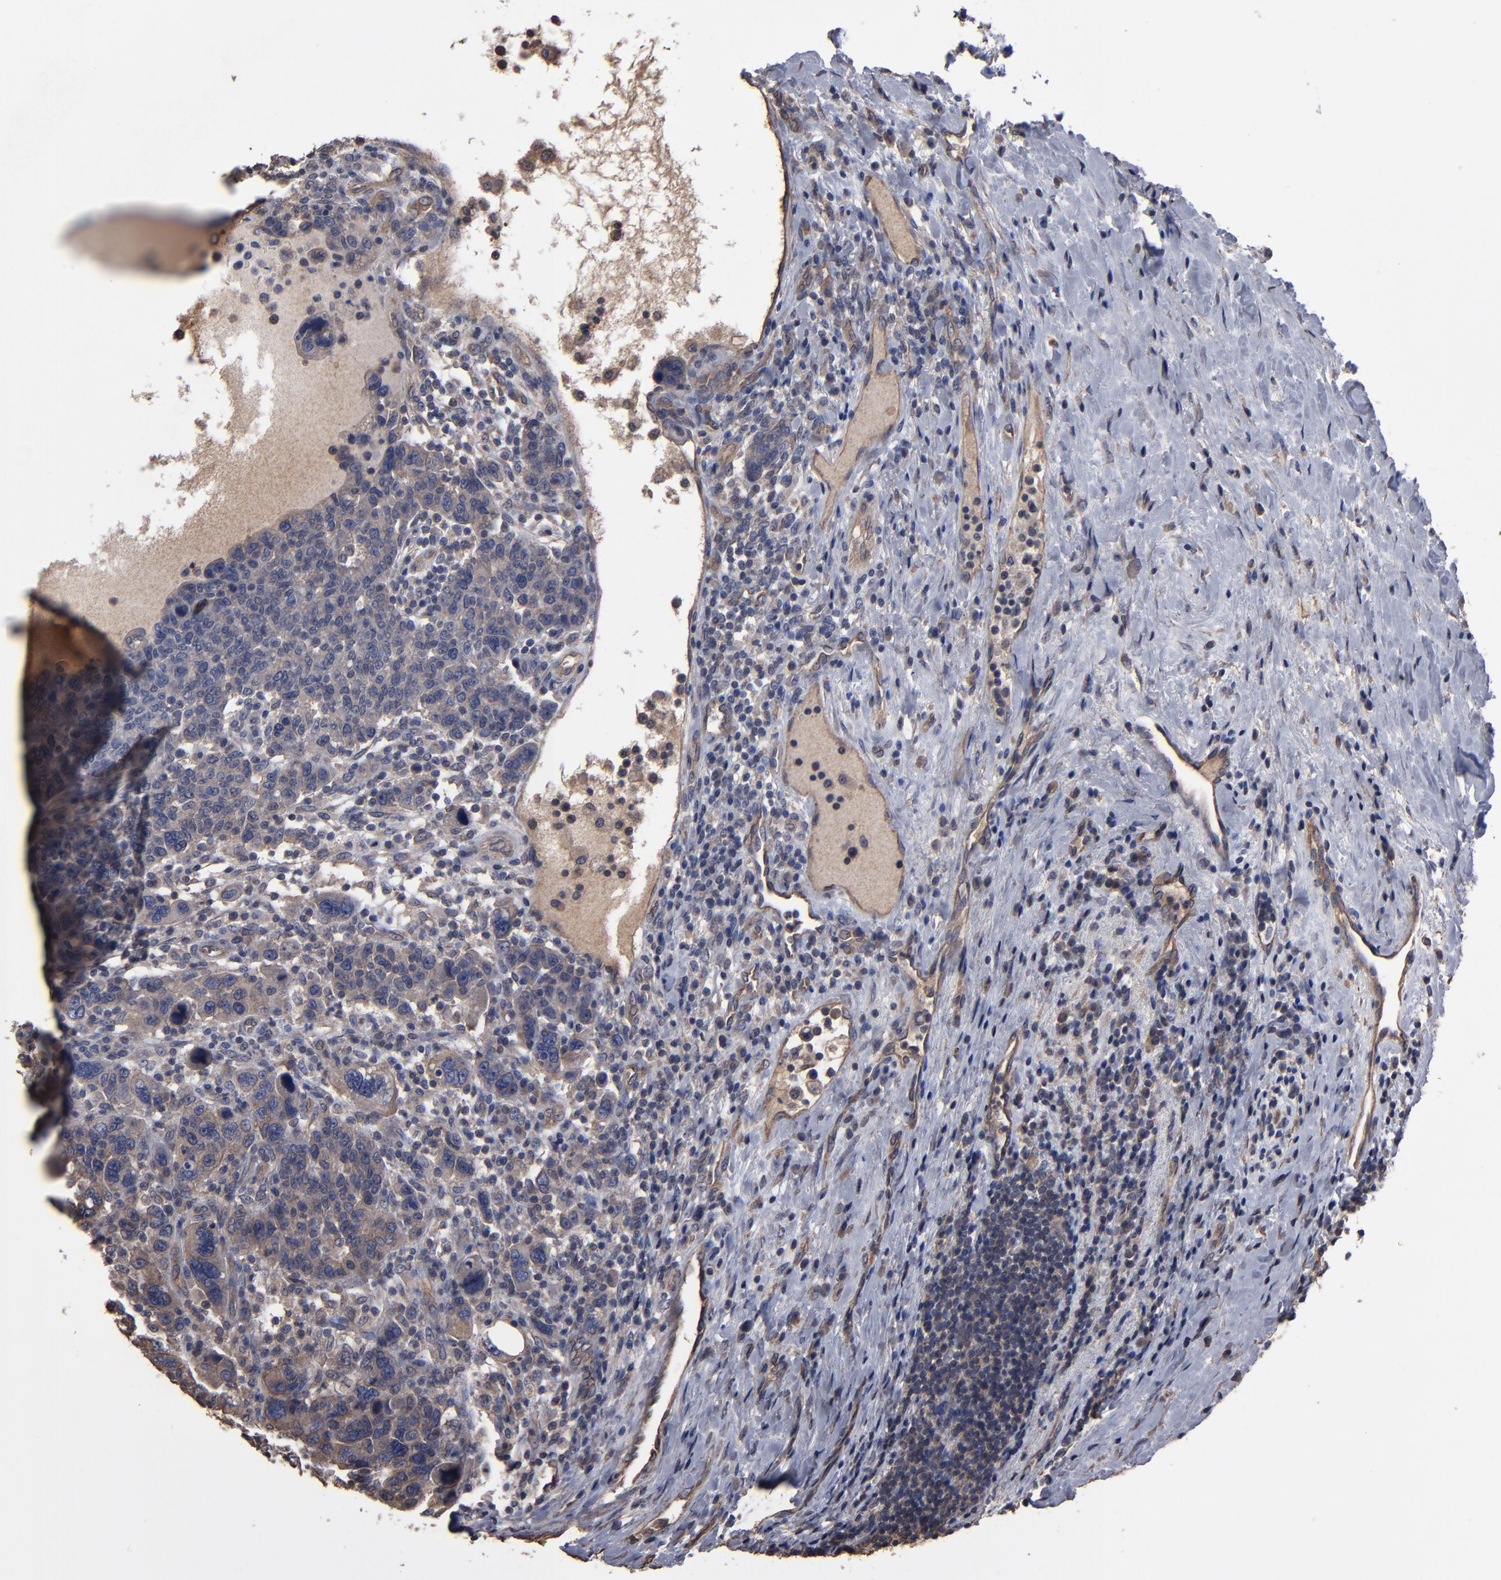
{"staining": {"intensity": "weak", "quantity": ">75%", "location": "cytoplasmic/membranous"}, "tissue": "breast cancer", "cell_type": "Tumor cells", "image_type": "cancer", "snomed": [{"axis": "morphology", "description": "Duct carcinoma"}, {"axis": "topography", "description": "Breast"}], "caption": "This photomicrograph shows breast intraductal carcinoma stained with immunohistochemistry to label a protein in brown. The cytoplasmic/membranous of tumor cells show weak positivity for the protein. Nuclei are counter-stained blue.", "gene": "DMD", "patient": {"sex": "female", "age": 37}}